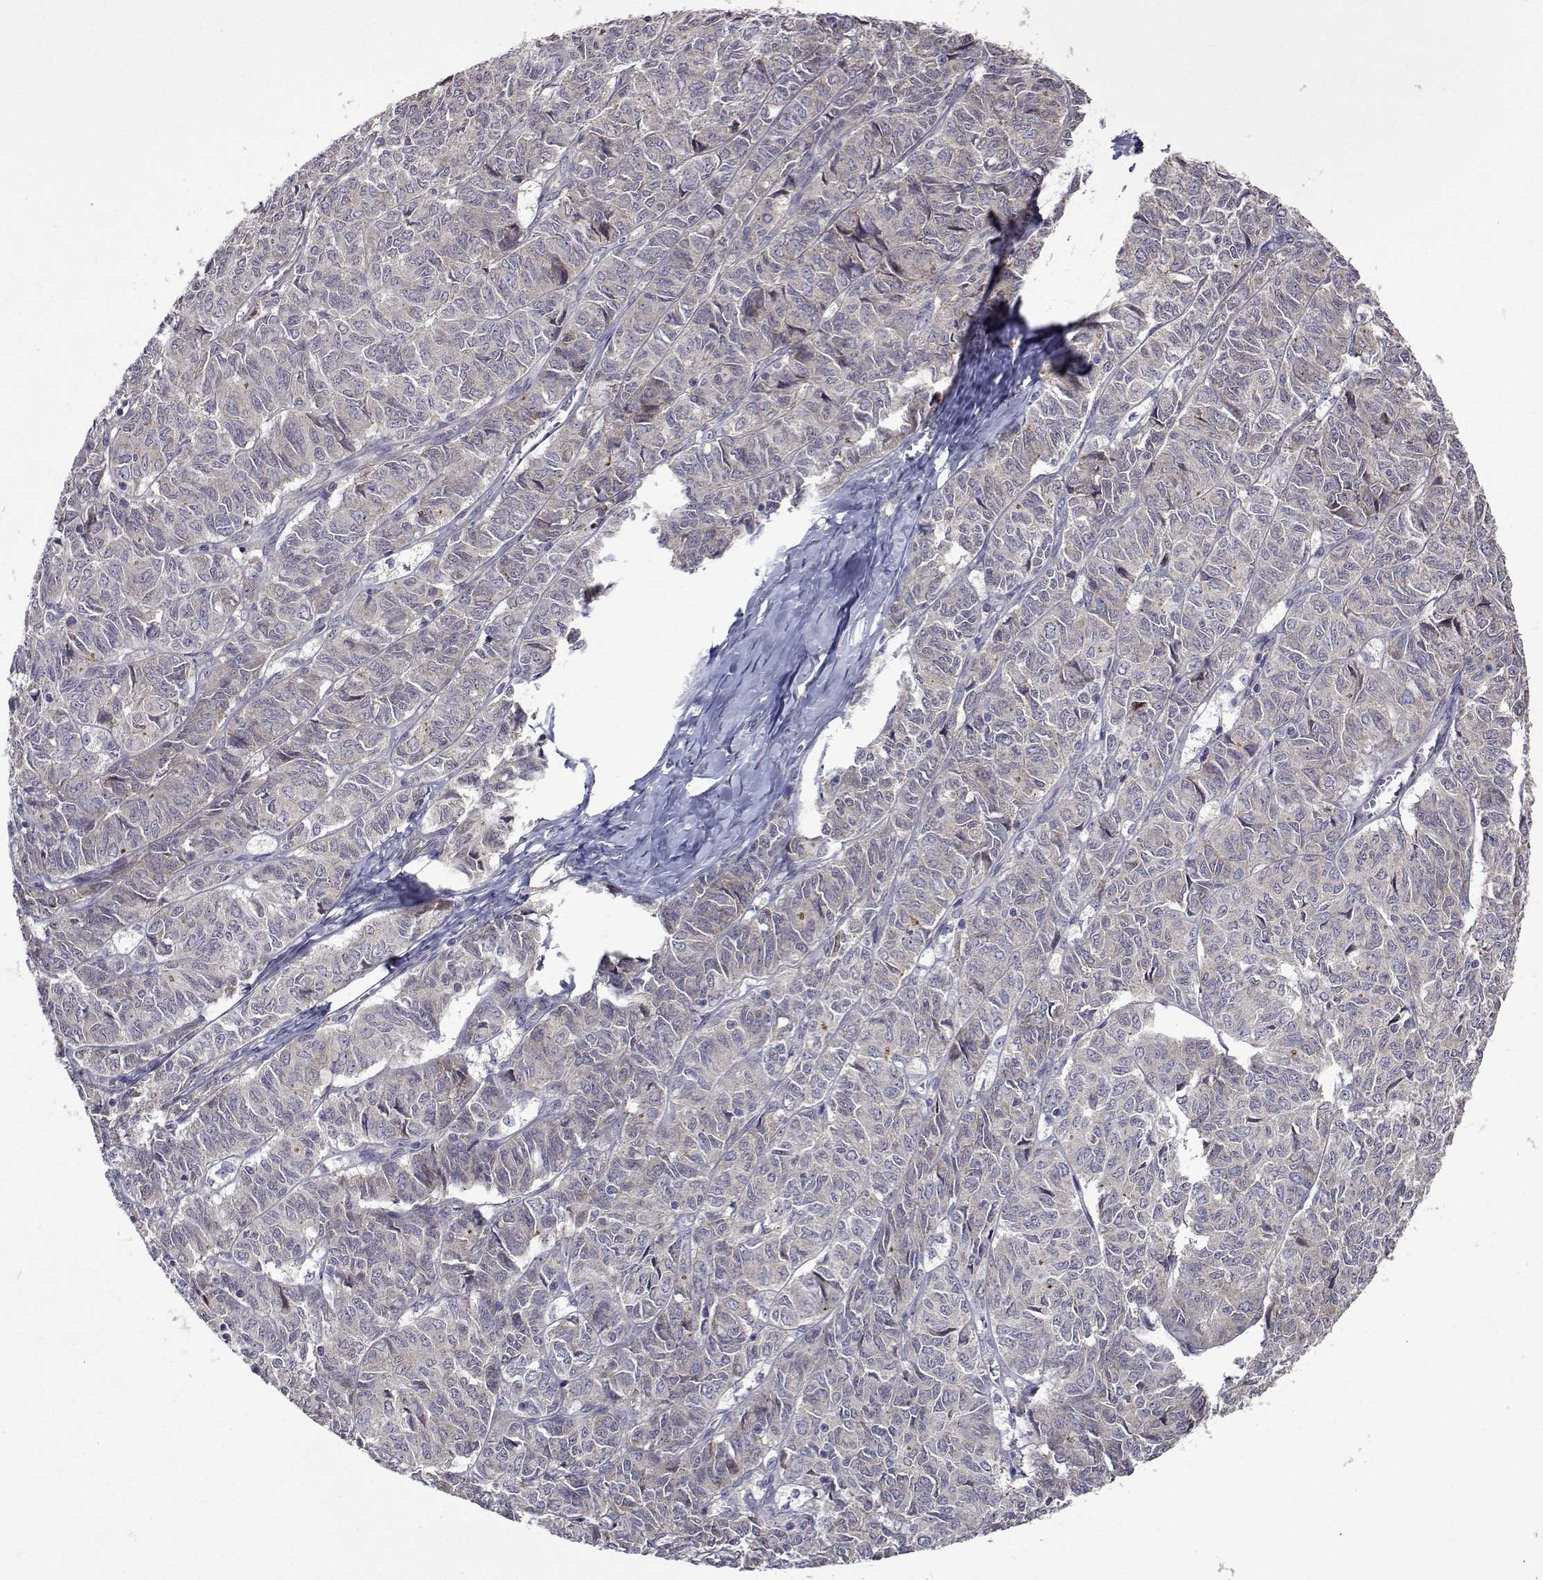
{"staining": {"intensity": "negative", "quantity": "none", "location": "none"}, "tissue": "ovarian cancer", "cell_type": "Tumor cells", "image_type": "cancer", "snomed": [{"axis": "morphology", "description": "Carcinoma, endometroid"}, {"axis": "topography", "description": "Ovary"}], "caption": "Immunohistochemistry image of neoplastic tissue: human ovarian endometroid carcinoma stained with DAB exhibits no significant protein expression in tumor cells.", "gene": "TARBP2", "patient": {"sex": "female", "age": 80}}